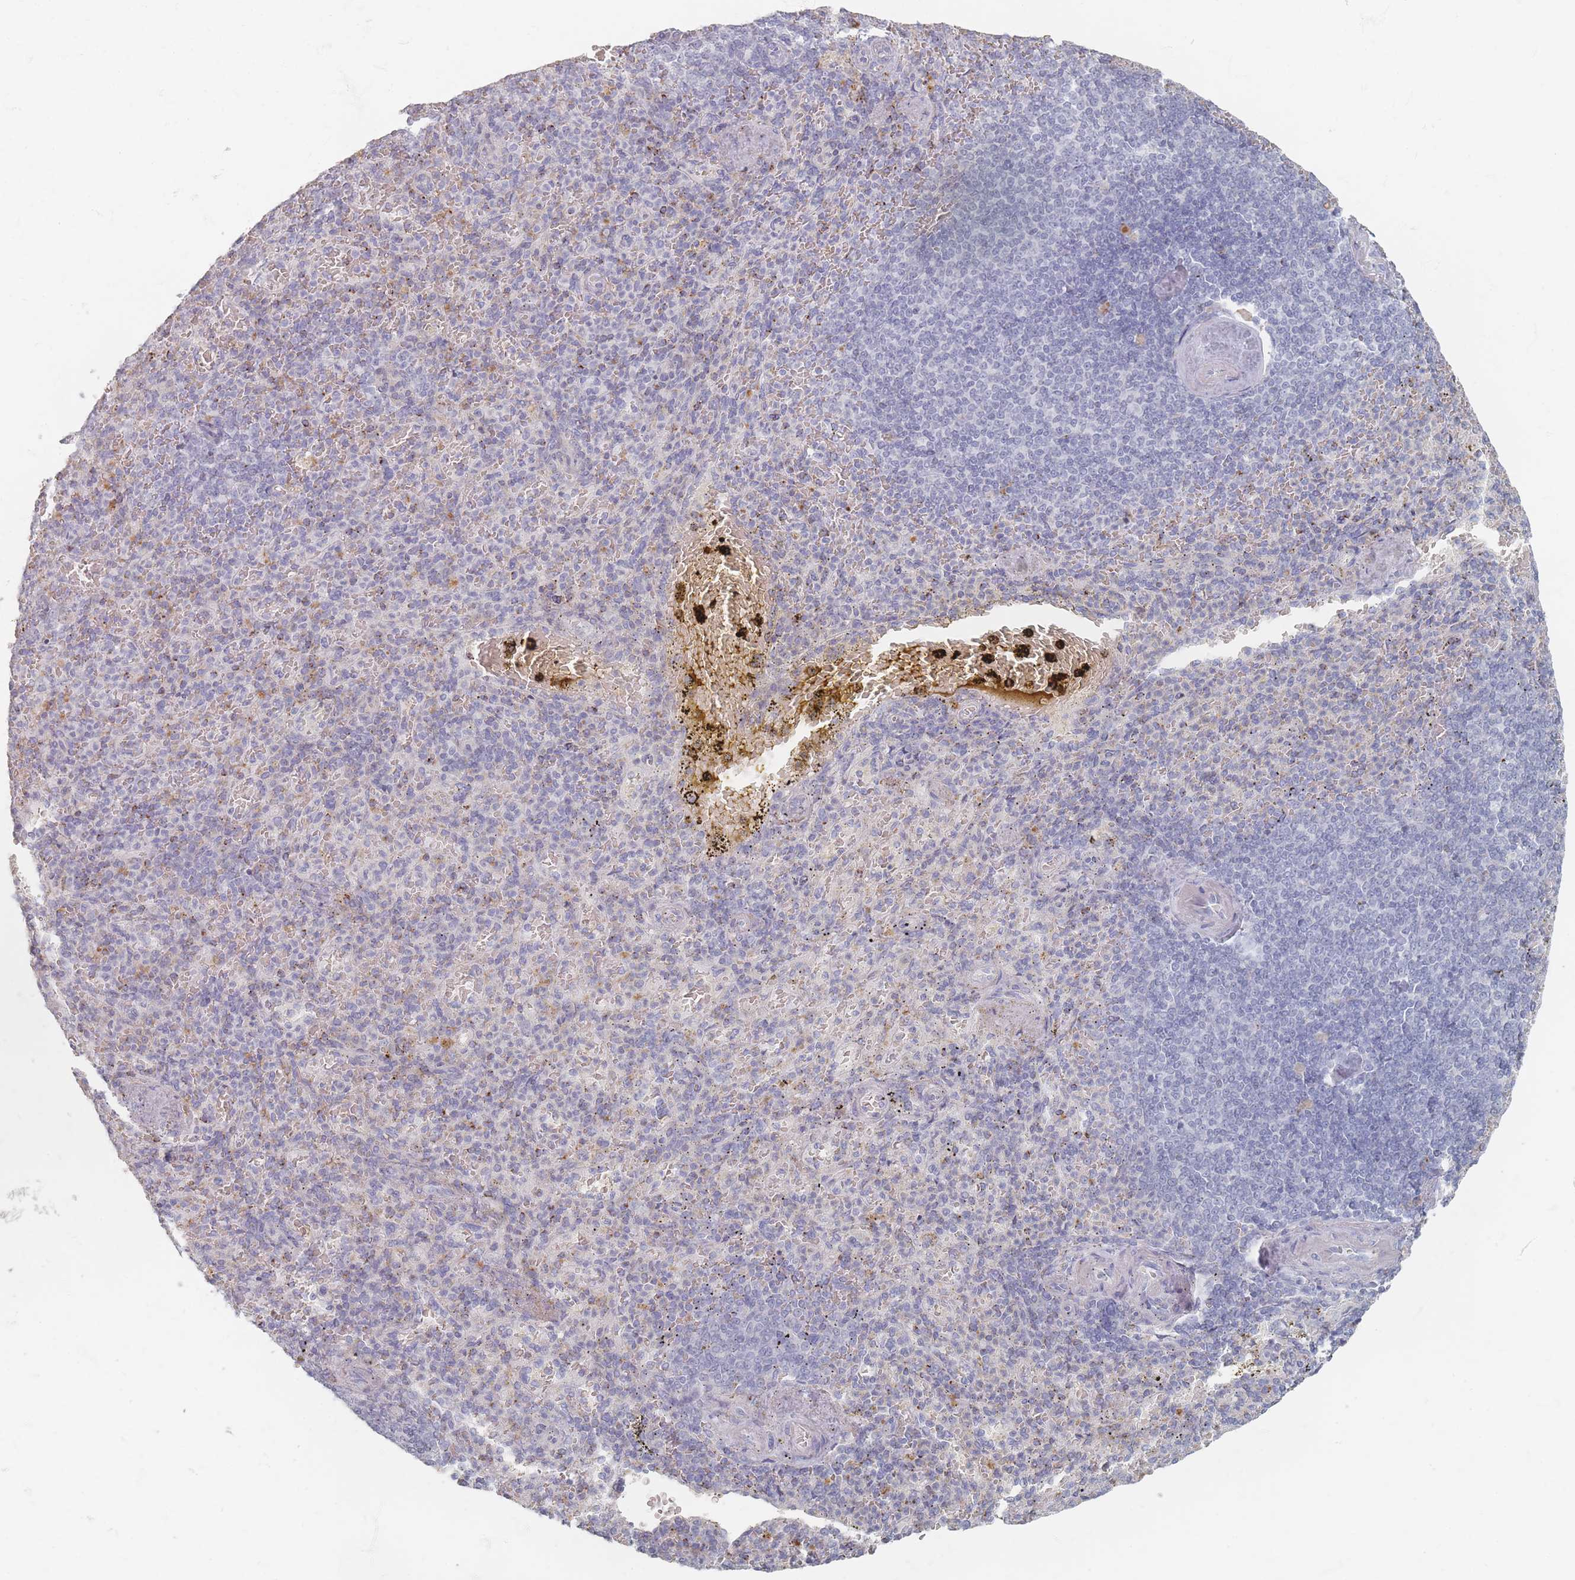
{"staining": {"intensity": "moderate", "quantity": "<25%", "location": "cytoplasmic/membranous"}, "tissue": "spleen", "cell_type": "Cells in red pulp", "image_type": "normal", "snomed": [{"axis": "morphology", "description": "Normal tissue, NOS"}, {"axis": "topography", "description": "Spleen"}], "caption": "A brown stain labels moderate cytoplasmic/membranous positivity of a protein in cells in red pulp of normal spleen. (DAB (3,3'-diaminobenzidine) IHC with brightfield microscopy, high magnification).", "gene": "ENSG00000251357", "patient": {"sex": "female", "age": 74}}